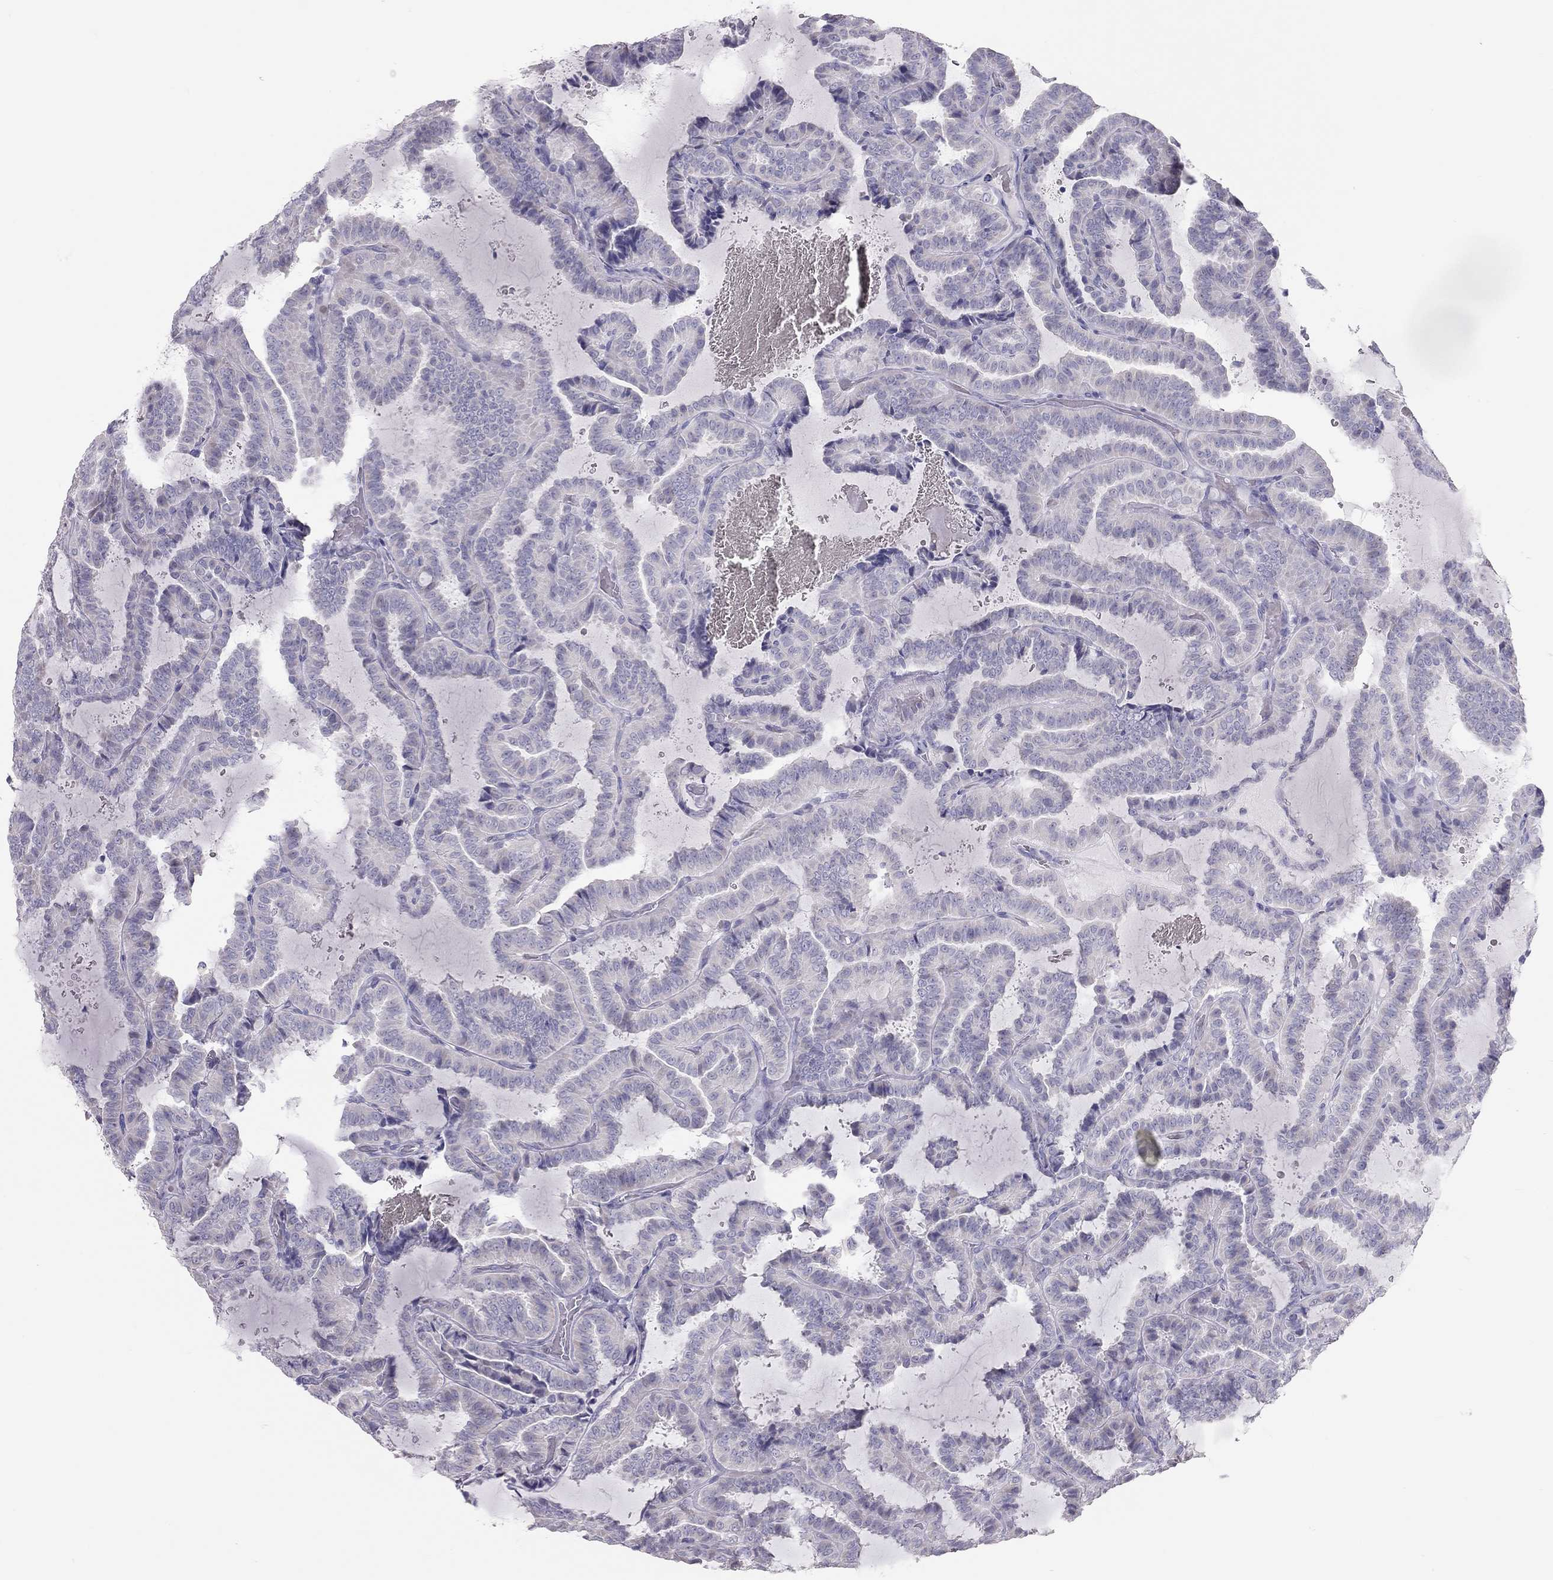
{"staining": {"intensity": "negative", "quantity": "none", "location": "none"}, "tissue": "thyroid cancer", "cell_type": "Tumor cells", "image_type": "cancer", "snomed": [{"axis": "morphology", "description": "Papillary adenocarcinoma, NOS"}, {"axis": "topography", "description": "Thyroid gland"}], "caption": "High magnification brightfield microscopy of thyroid cancer stained with DAB (3,3'-diaminobenzidine) (brown) and counterstained with hematoxylin (blue): tumor cells show no significant positivity.", "gene": "SPATA12", "patient": {"sex": "female", "age": 39}}